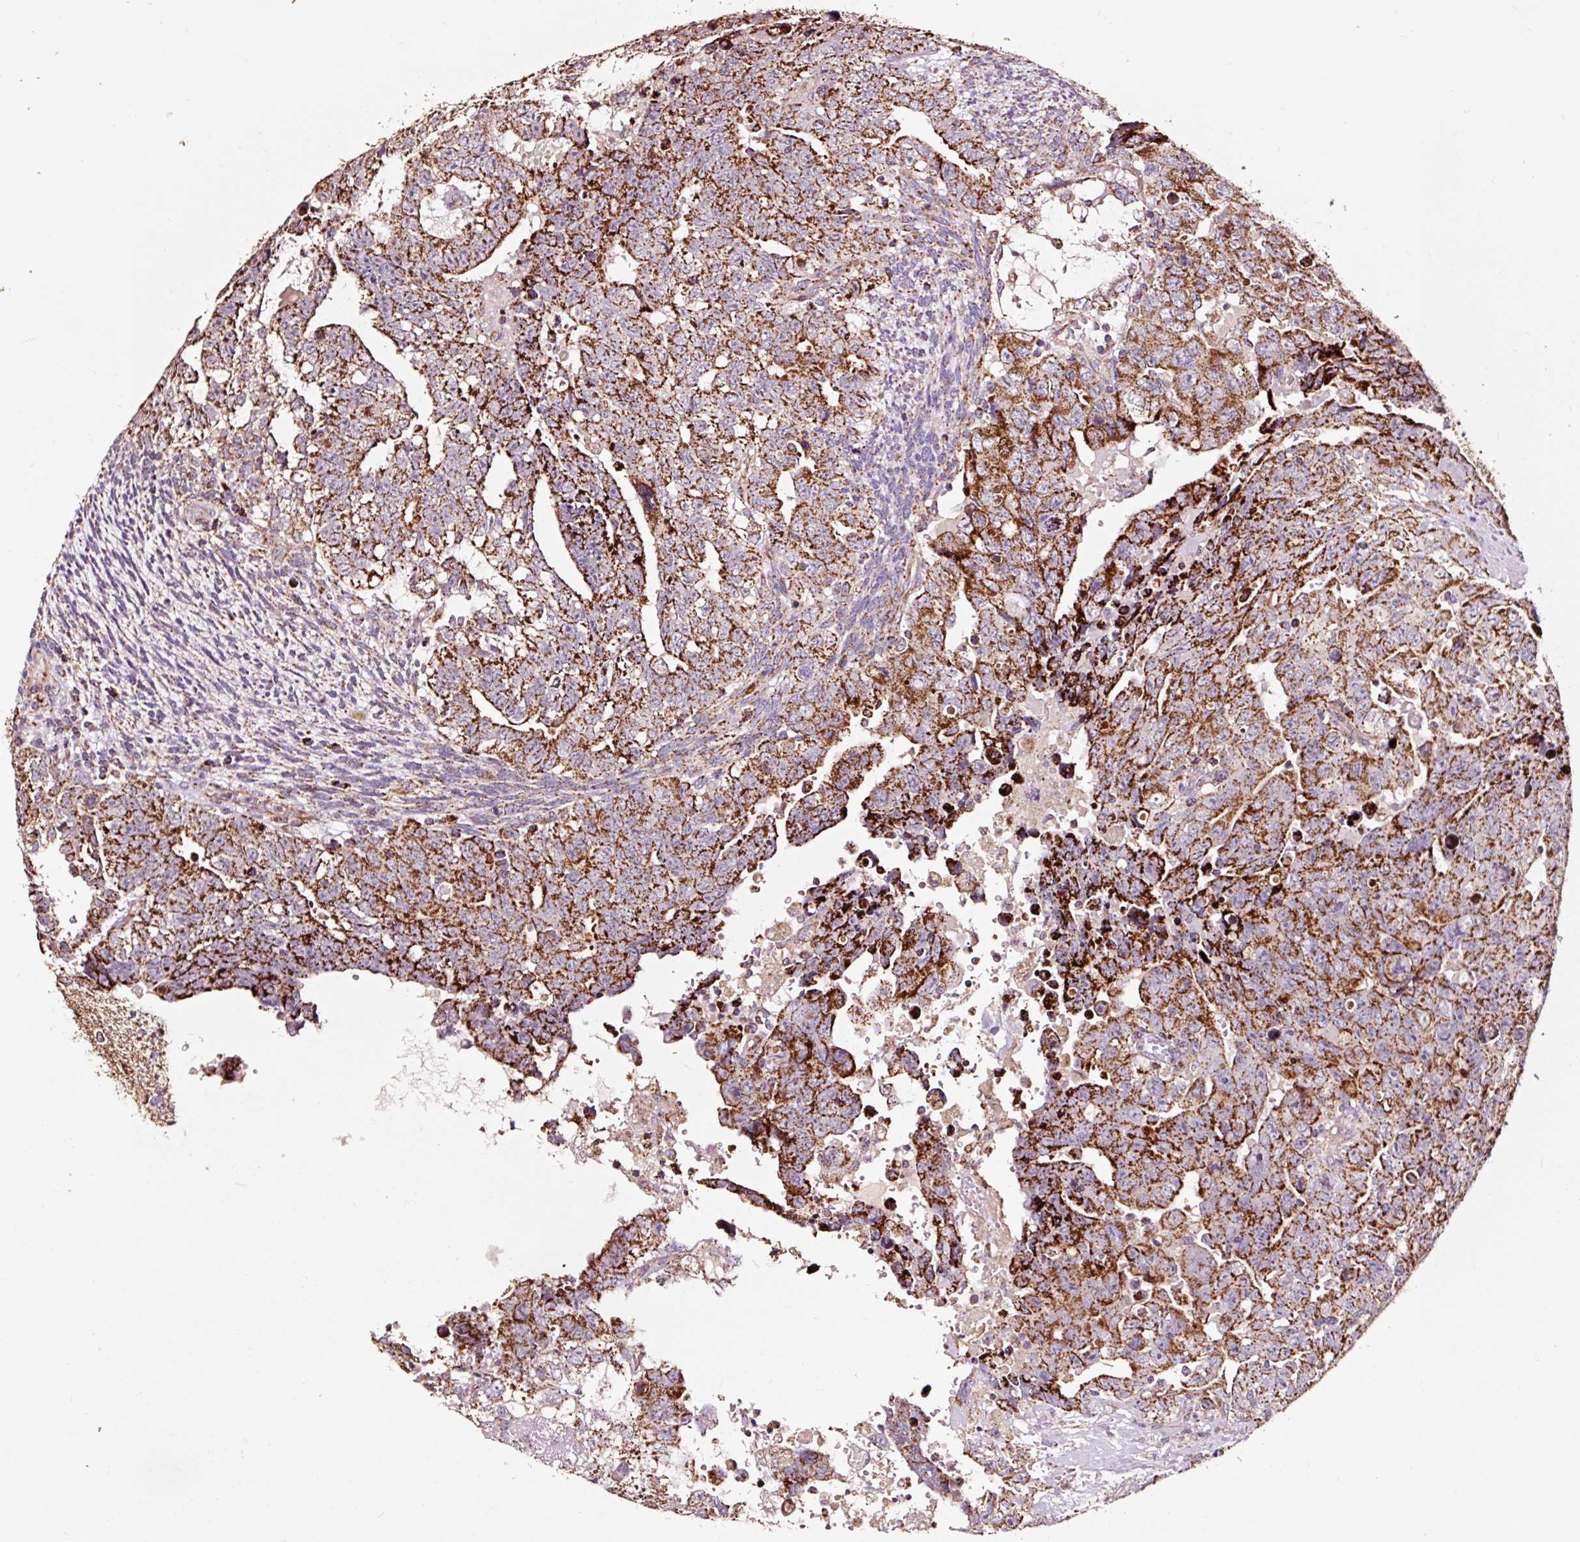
{"staining": {"intensity": "strong", "quantity": ">75%", "location": "cytoplasmic/membranous"}, "tissue": "testis cancer", "cell_type": "Tumor cells", "image_type": "cancer", "snomed": [{"axis": "morphology", "description": "Carcinoma, Embryonal, NOS"}, {"axis": "topography", "description": "Testis"}], "caption": "A brown stain labels strong cytoplasmic/membranous expression of a protein in testis embryonal carcinoma tumor cells.", "gene": "TPM1", "patient": {"sex": "male", "age": 24}}